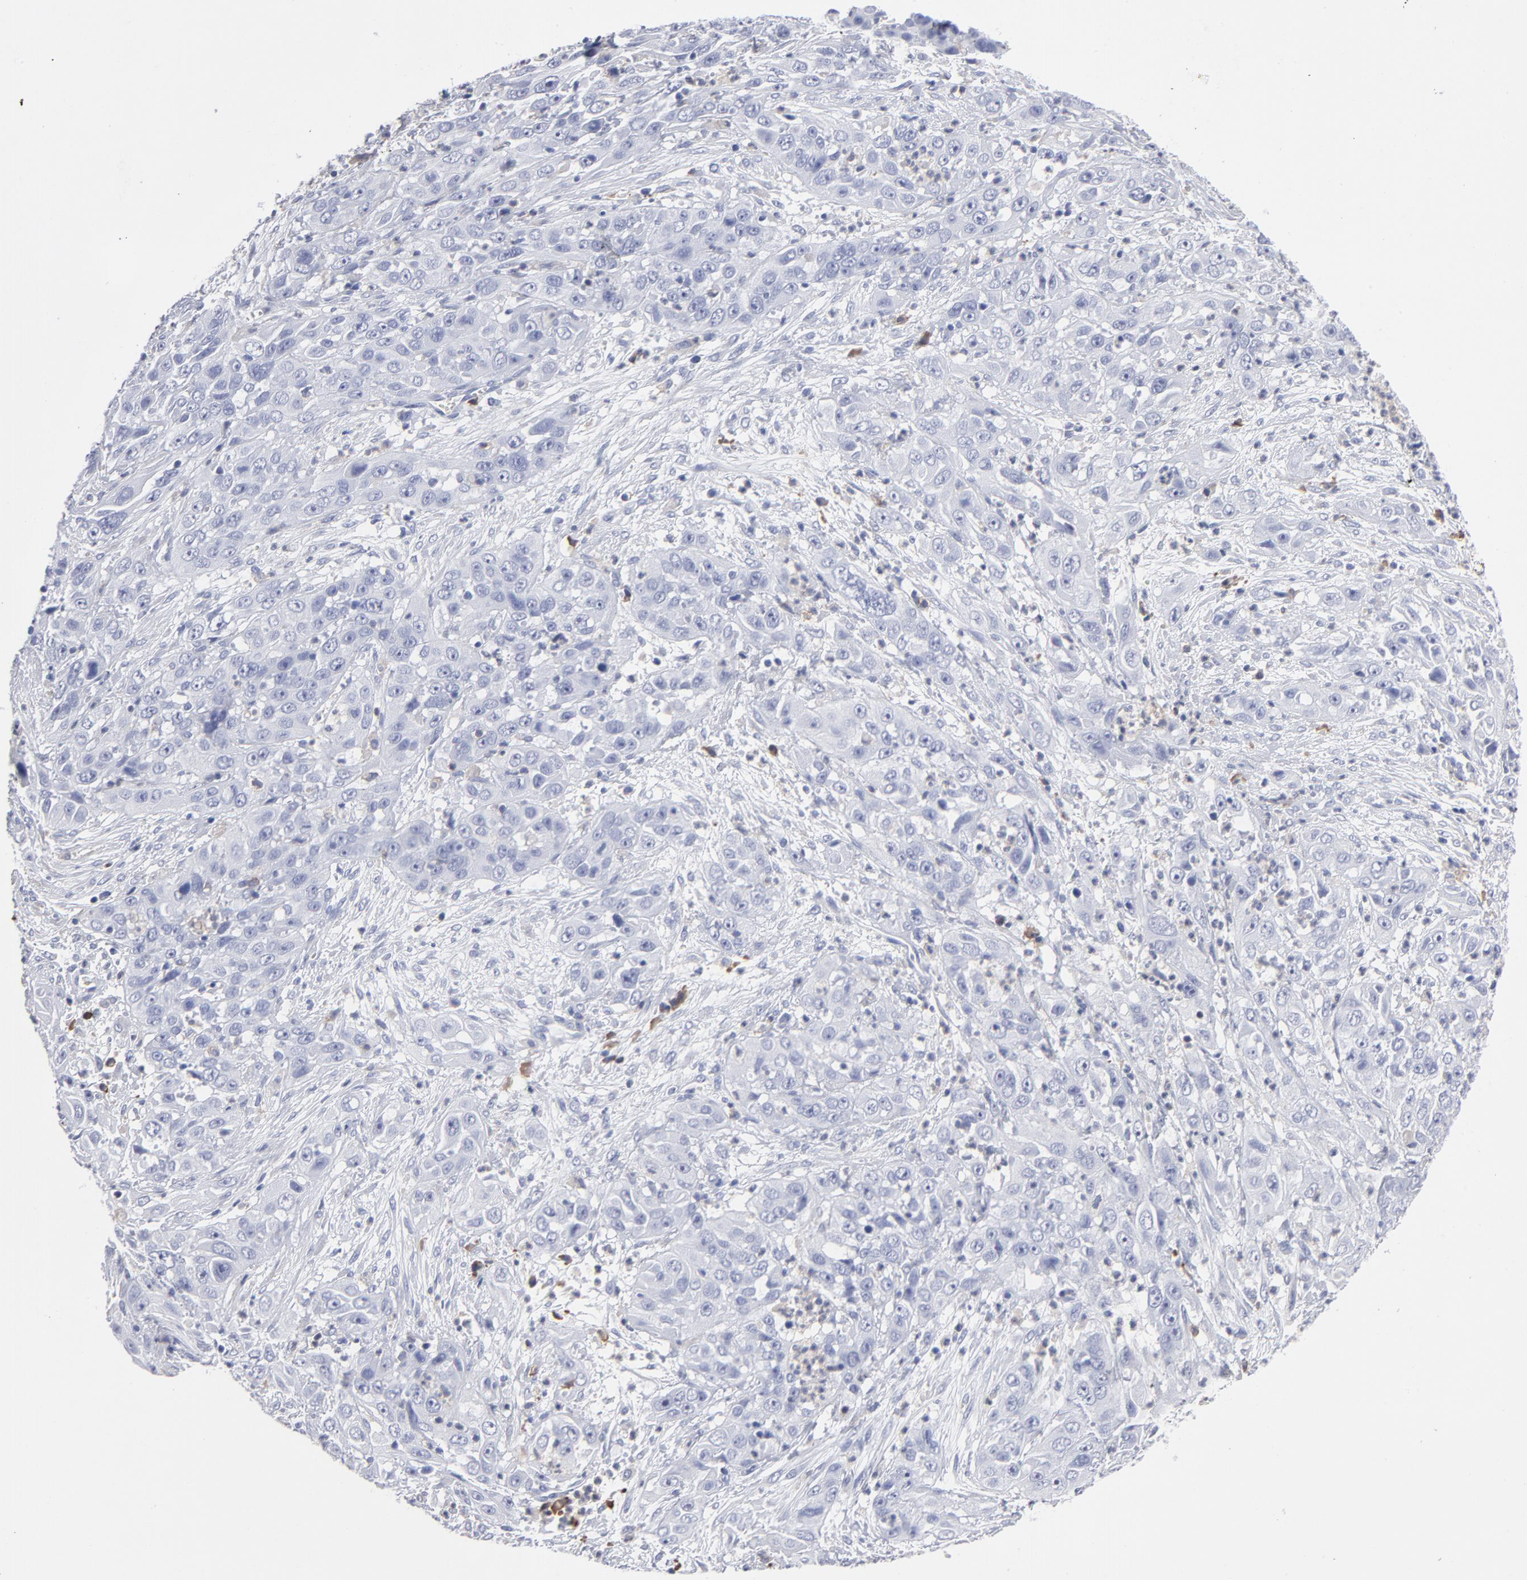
{"staining": {"intensity": "negative", "quantity": "none", "location": "none"}, "tissue": "cervical cancer", "cell_type": "Tumor cells", "image_type": "cancer", "snomed": [{"axis": "morphology", "description": "Squamous cell carcinoma, NOS"}, {"axis": "topography", "description": "Cervix"}], "caption": "High power microscopy photomicrograph of an immunohistochemistry photomicrograph of cervical squamous cell carcinoma, revealing no significant positivity in tumor cells.", "gene": "LAT2", "patient": {"sex": "female", "age": 32}}